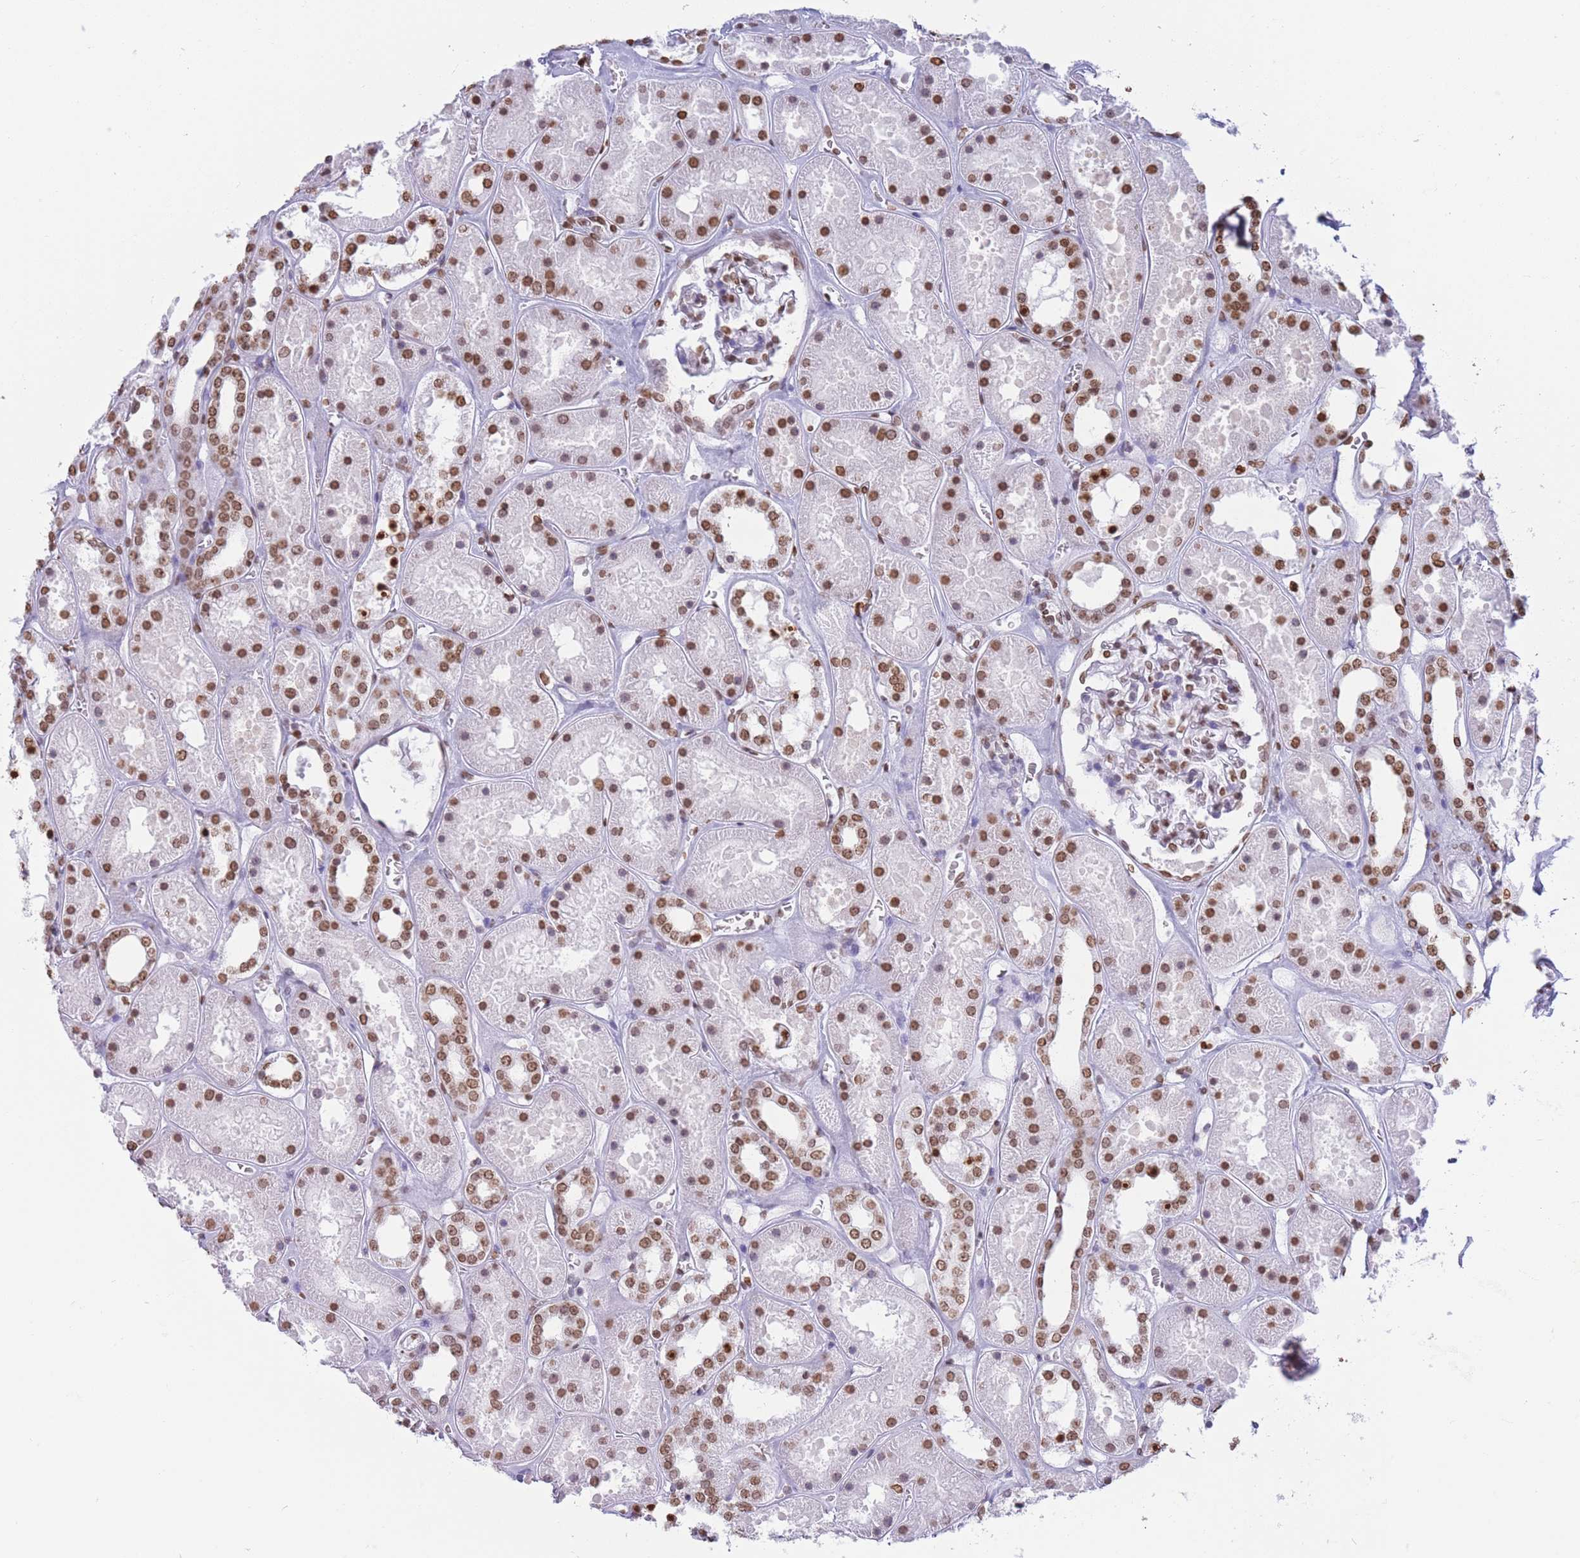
{"staining": {"intensity": "moderate", "quantity": "25%-75%", "location": "nuclear"}, "tissue": "kidney", "cell_type": "Cells in glomeruli", "image_type": "normal", "snomed": [{"axis": "morphology", "description": "Normal tissue, NOS"}, {"axis": "topography", "description": "Kidney"}], "caption": "Human kidney stained with a brown dye reveals moderate nuclear positive positivity in about 25%-75% of cells in glomeruli.", "gene": "RYK", "patient": {"sex": "female", "age": 41}}